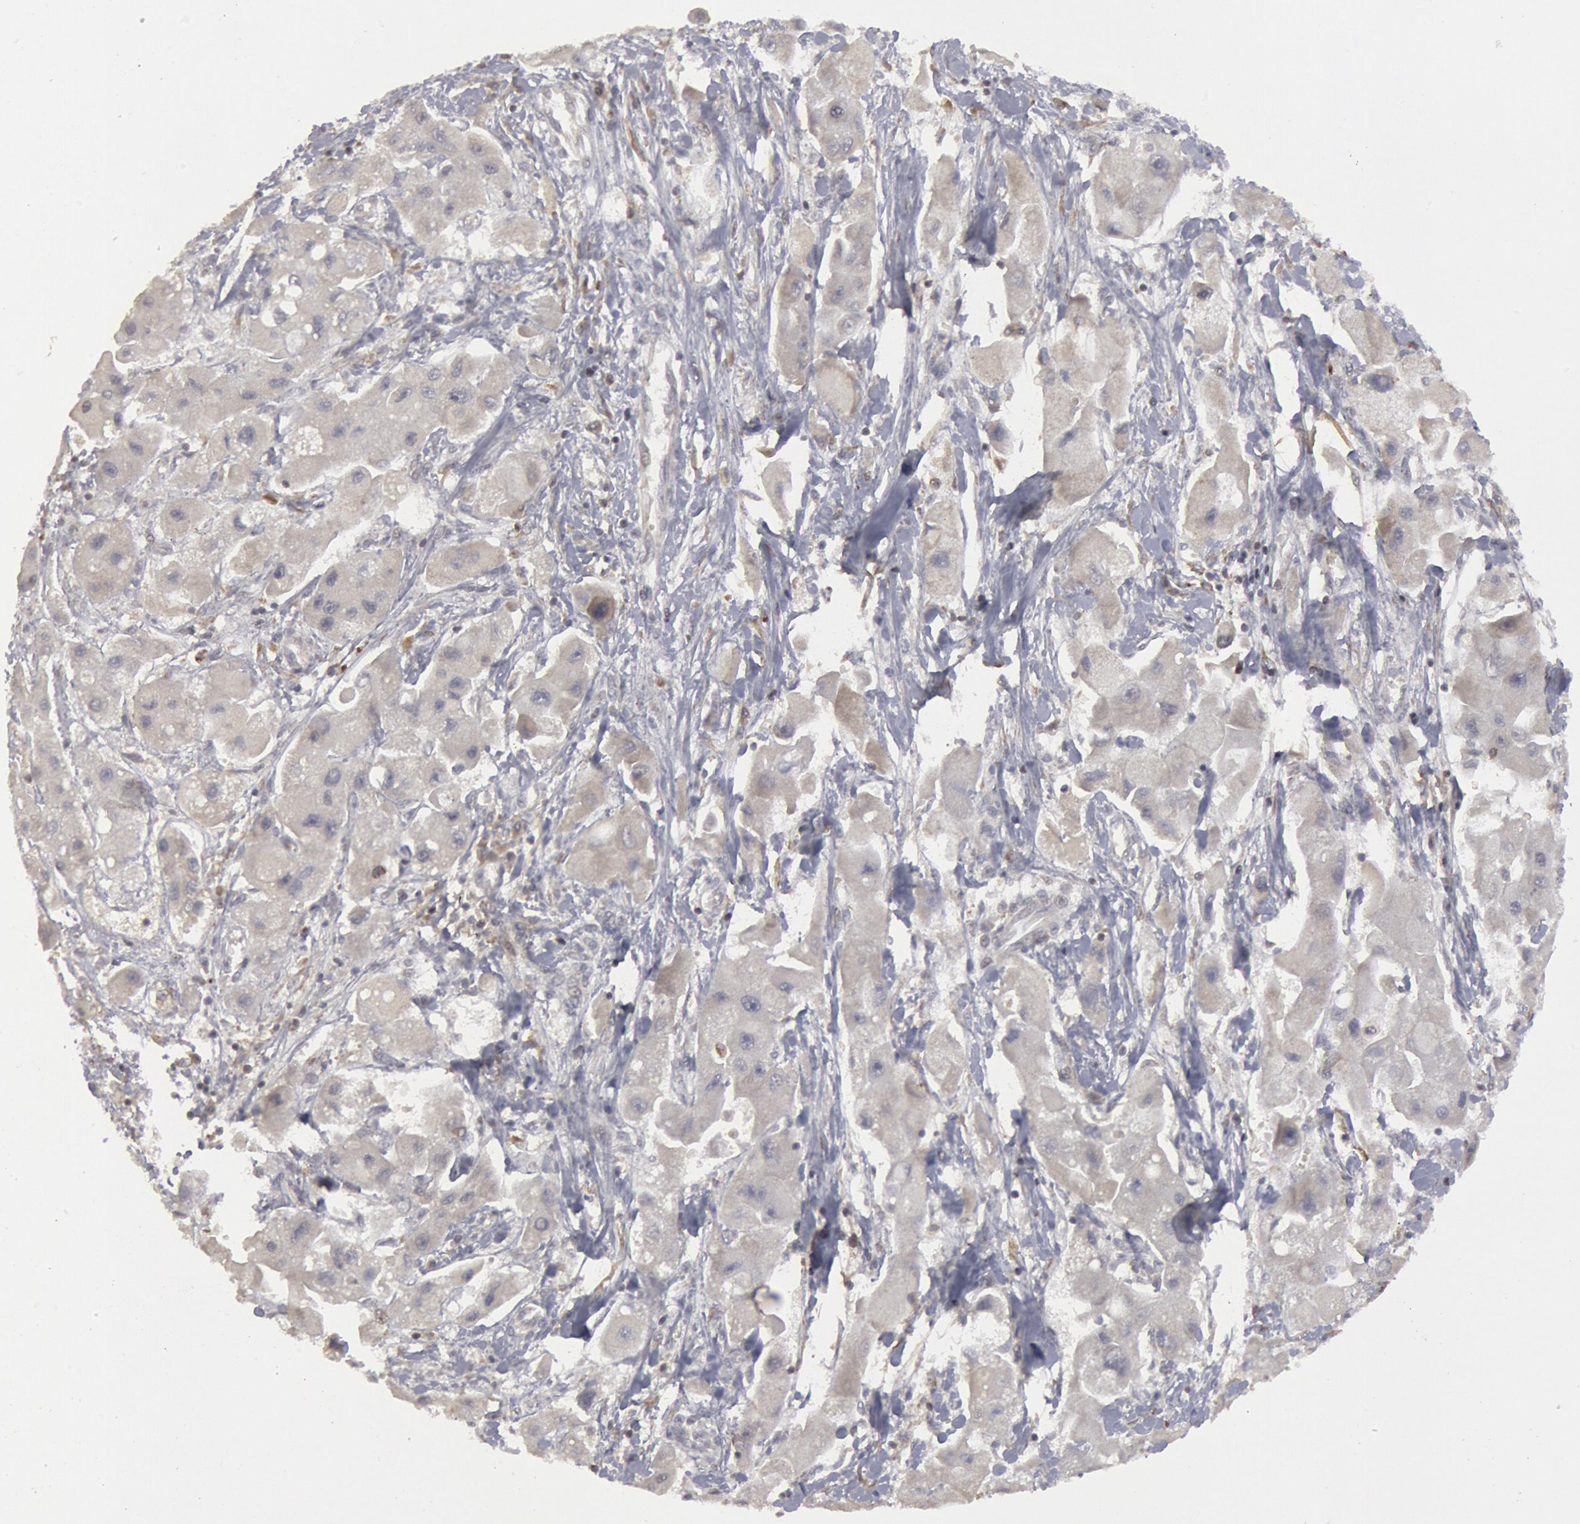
{"staining": {"intensity": "negative", "quantity": "none", "location": "none"}, "tissue": "liver cancer", "cell_type": "Tumor cells", "image_type": "cancer", "snomed": [{"axis": "morphology", "description": "Carcinoma, Hepatocellular, NOS"}, {"axis": "topography", "description": "Liver"}], "caption": "This histopathology image is of hepatocellular carcinoma (liver) stained with immunohistochemistry to label a protein in brown with the nuclei are counter-stained blue. There is no expression in tumor cells.", "gene": "OSBPL8", "patient": {"sex": "male", "age": 24}}